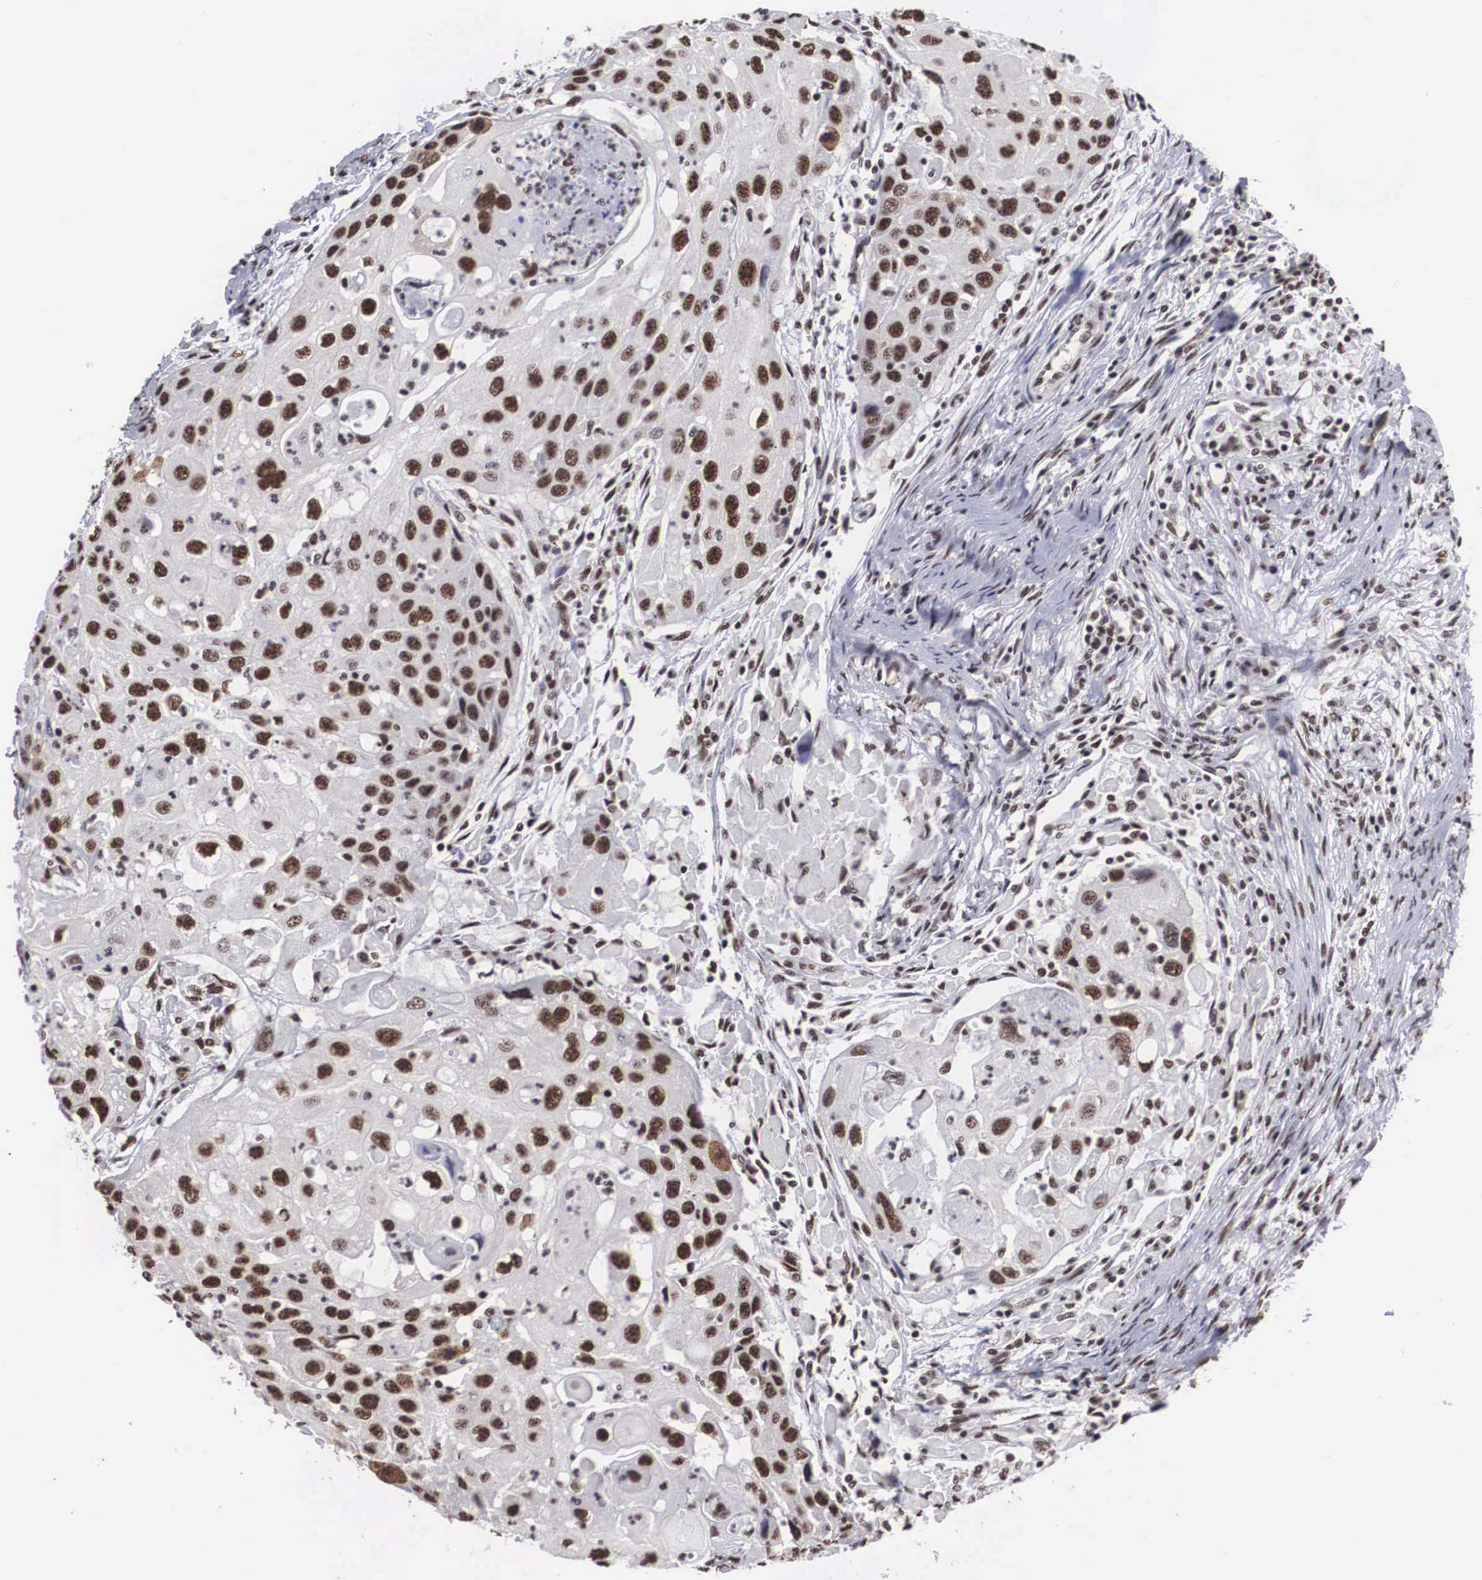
{"staining": {"intensity": "moderate", "quantity": ">75%", "location": "nuclear"}, "tissue": "head and neck cancer", "cell_type": "Tumor cells", "image_type": "cancer", "snomed": [{"axis": "morphology", "description": "Squamous cell carcinoma, NOS"}, {"axis": "topography", "description": "Head-Neck"}], "caption": "Tumor cells demonstrate moderate nuclear expression in about >75% of cells in head and neck cancer (squamous cell carcinoma).", "gene": "ACIN1", "patient": {"sex": "male", "age": 64}}